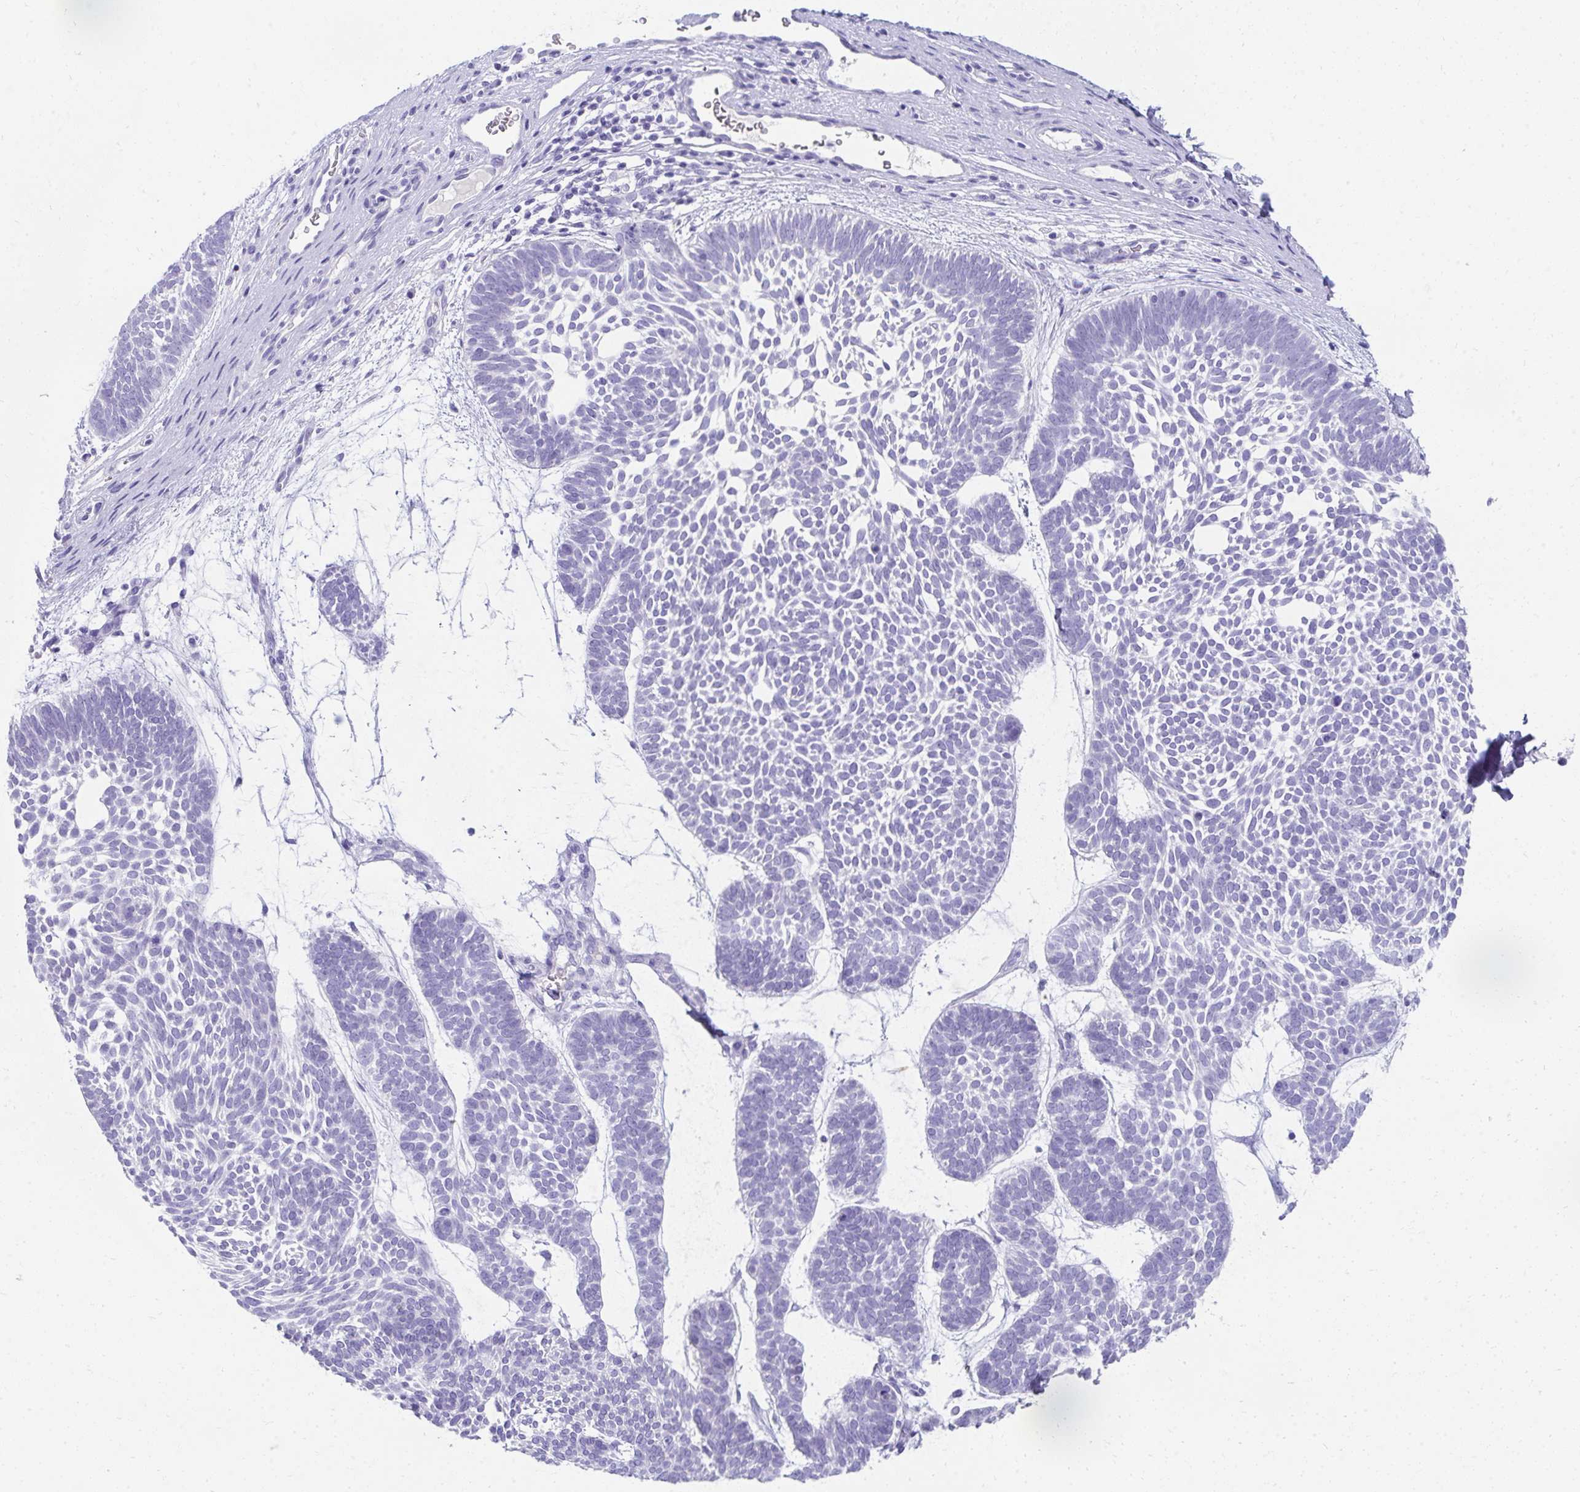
{"staining": {"intensity": "negative", "quantity": "none", "location": "none"}, "tissue": "skin cancer", "cell_type": "Tumor cells", "image_type": "cancer", "snomed": [{"axis": "morphology", "description": "Basal cell carcinoma"}, {"axis": "topography", "description": "Skin"}, {"axis": "topography", "description": "Skin of face"}], "caption": "This is an immunohistochemistry photomicrograph of basal cell carcinoma (skin). There is no positivity in tumor cells.", "gene": "SEC14L3", "patient": {"sex": "male", "age": 83}}